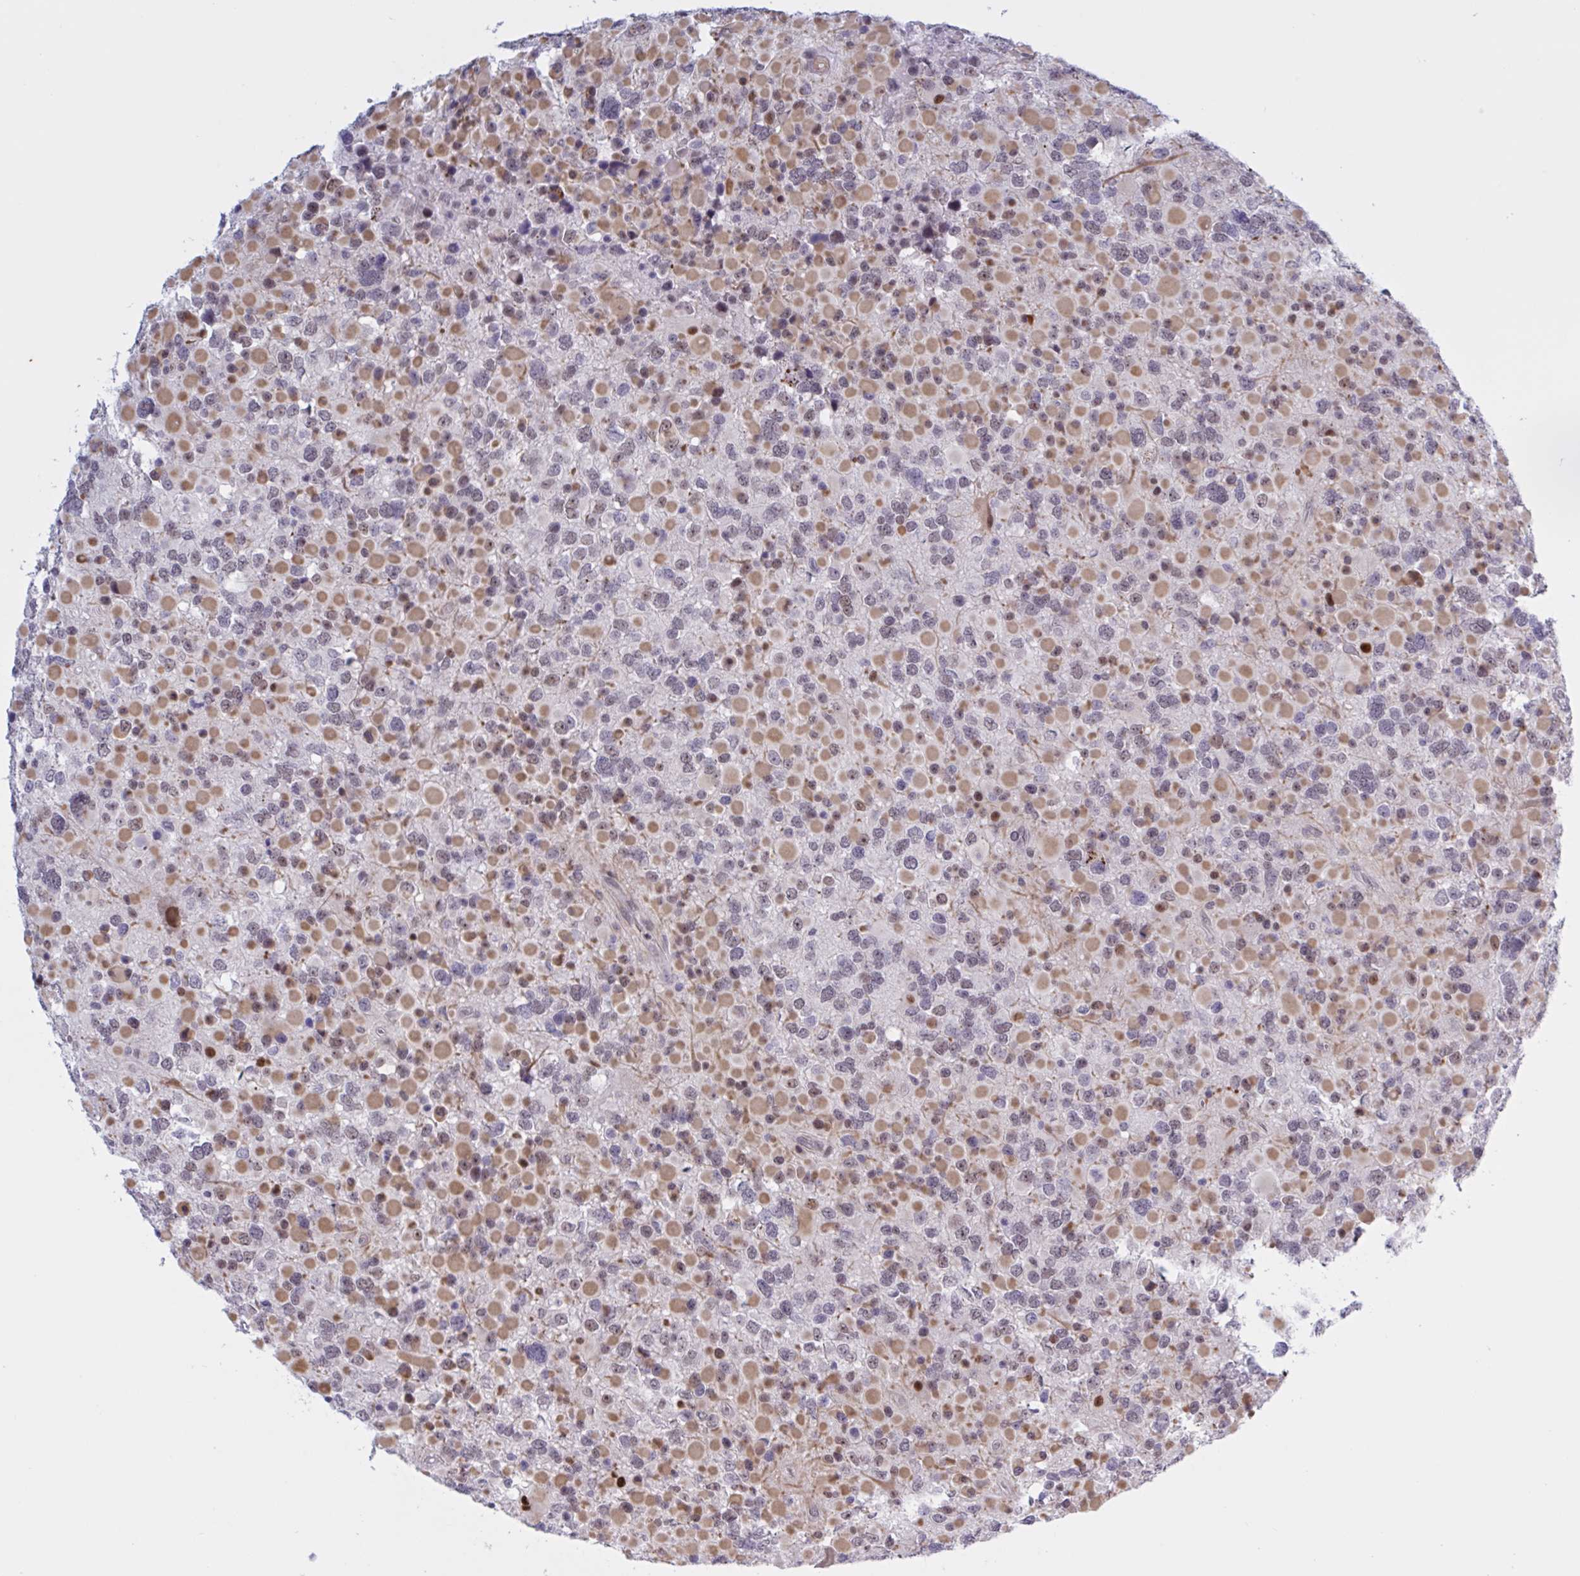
{"staining": {"intensity": "weak", "quantity": "25%-75%", "location": "cytoplasmic/membranous,nuclear"}, "tissue": "glioma", "cell_type": "Tumor cells", "image_type": "cancer", "snomed": [{"axis": "morphology", "description": "Glioma, malignant, High grade"}, {"axis": "topography", "description": "Brain"}], "caption": "IHC micrograph of neoplastic tissue: human malignant glioma (high-grade) stained using IHC demonstrates low levels of weak protein expression localized specifically in the cytoplasmic/membranous and nuclear of tumor cells, appearing as a cytoplasmic/membranous and nuclear brown color.", "gene": "PRMT6", "patient": {"sex": "female", "age": 40}}